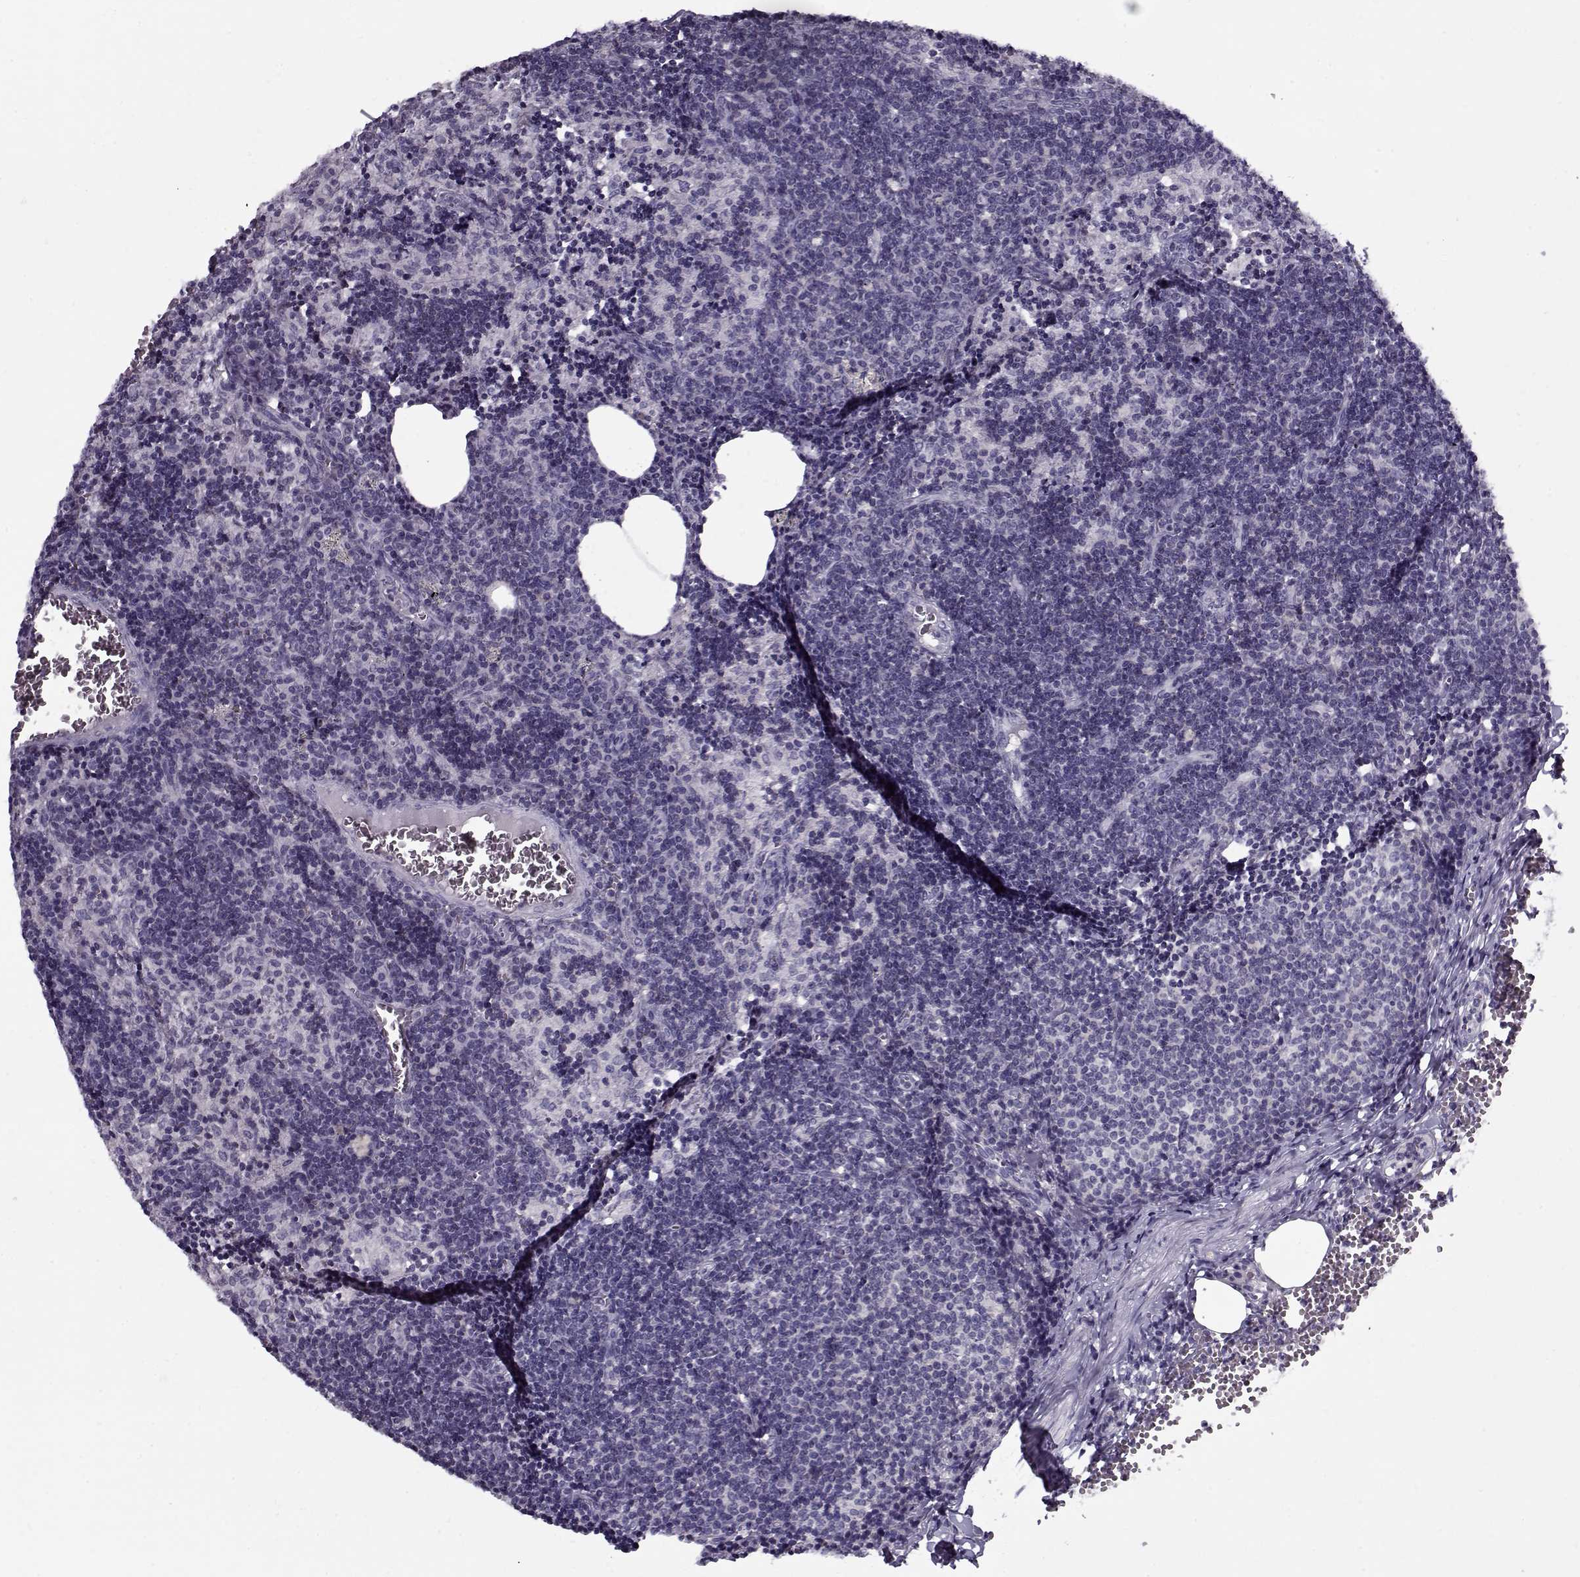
{"staining": {"intensity": "negative", "quantity": "none", "location": "none"}, "tissue": "lymph node", "cell_type": "Germinal center cells", "image_type": "normal", "snomed": [{"axis": "morphology", "description": "Normal tissue, NOS"}, {"axis": "topography", "description": "Lymph node"}], "caption": "The image shows no significant staining in germinal center cells of lymph node. (DAB immunohistochemistry visualized using brightfield microscopy, high magnification).", "gene": "PP2D1", "patient": {"sex": "female", "age": 50}}